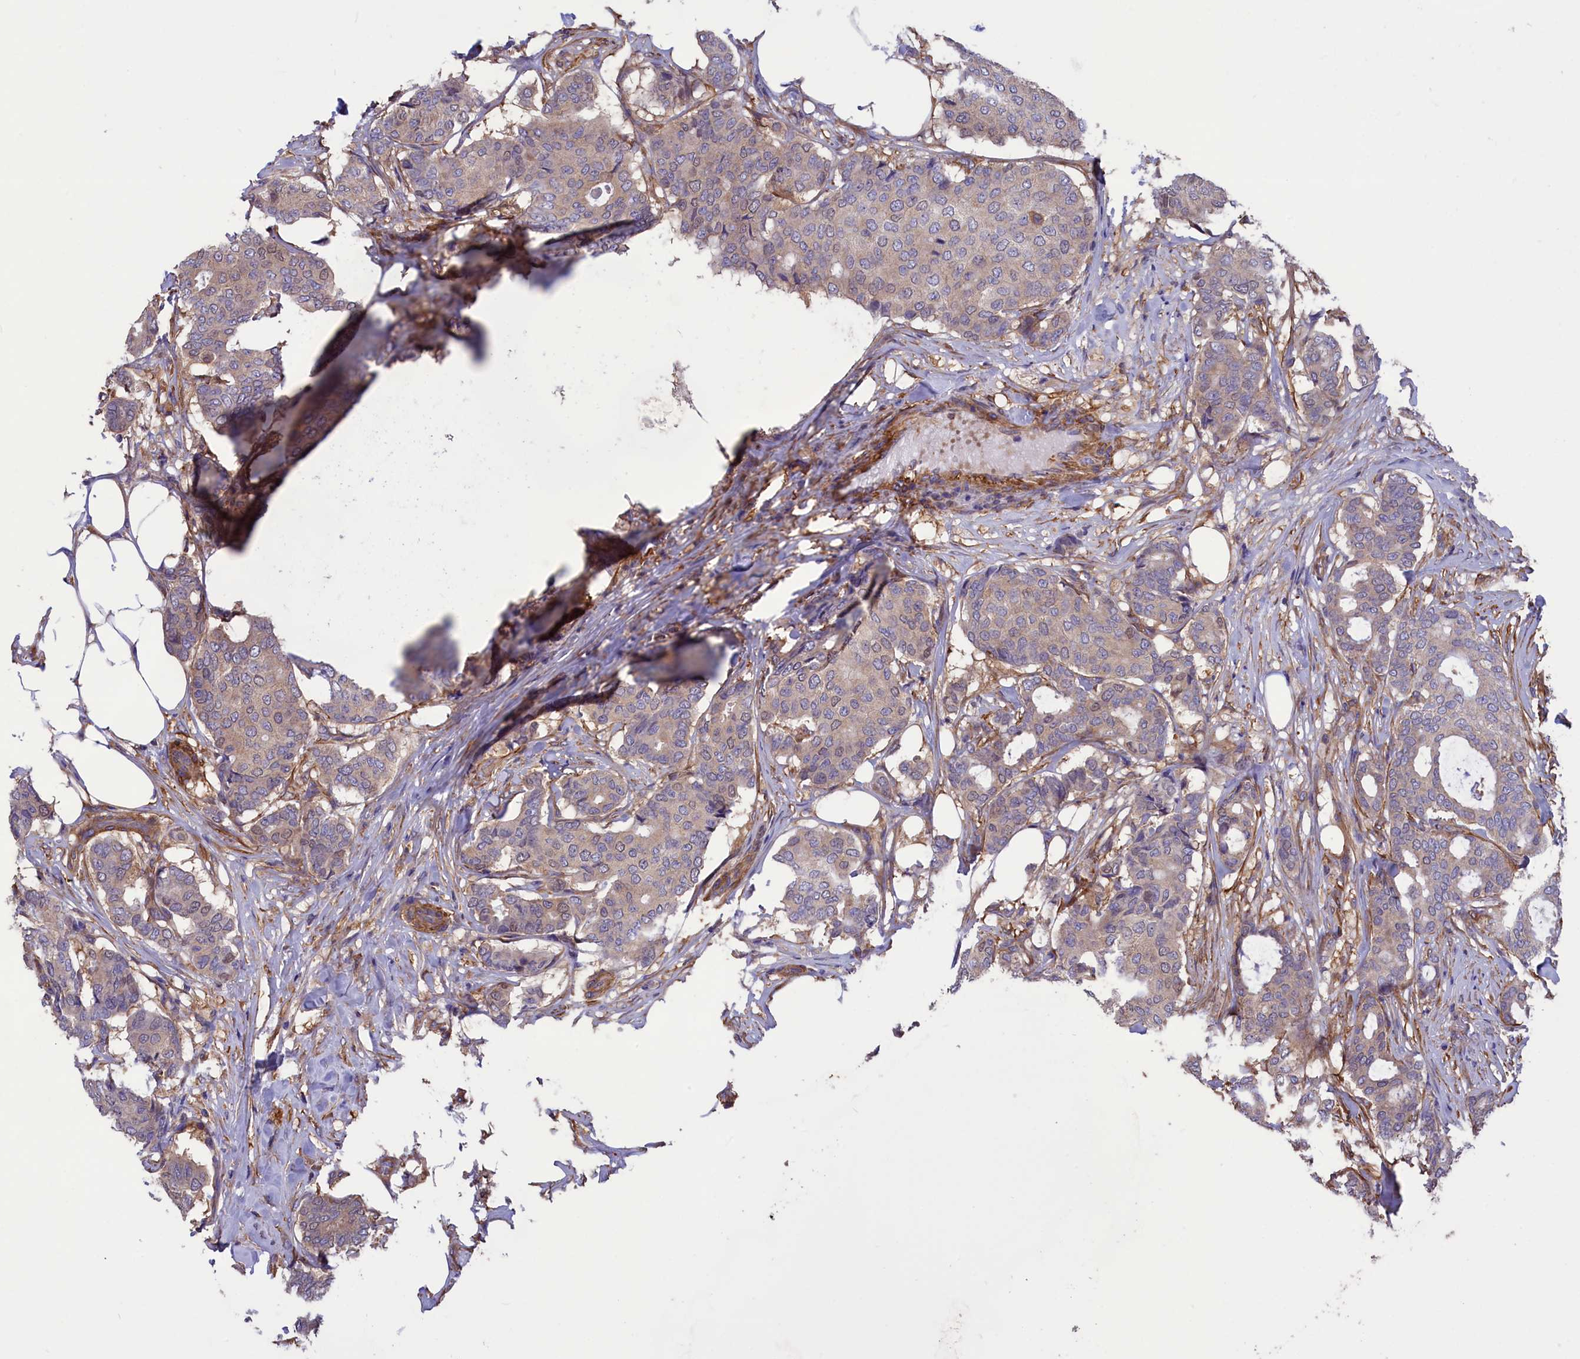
{"staining": {"intensity": "weak", "quantity": "<25%", "location": "cytoplasmic/membranous,nuclear"}, "tissue": "breast cancer", "cell_type": "Tumor cells", "image_type": "cancer", "snomed": [{"axis": "morphology", "description": "Duct carcinoma"}, {"axis": "topography", "description": "Breast"}], "caption": "High magnification brightfield microscopy of breast cancer (infiltrating ductal carcinoma) stained with DAB (3,3'-diaminobenzidine) (brown) and counterstained with hematoxylin (blue): tumor cells show no significant expression.", "gene": "AMDHD2", "patient": {"sex": "female", "age": 75}}